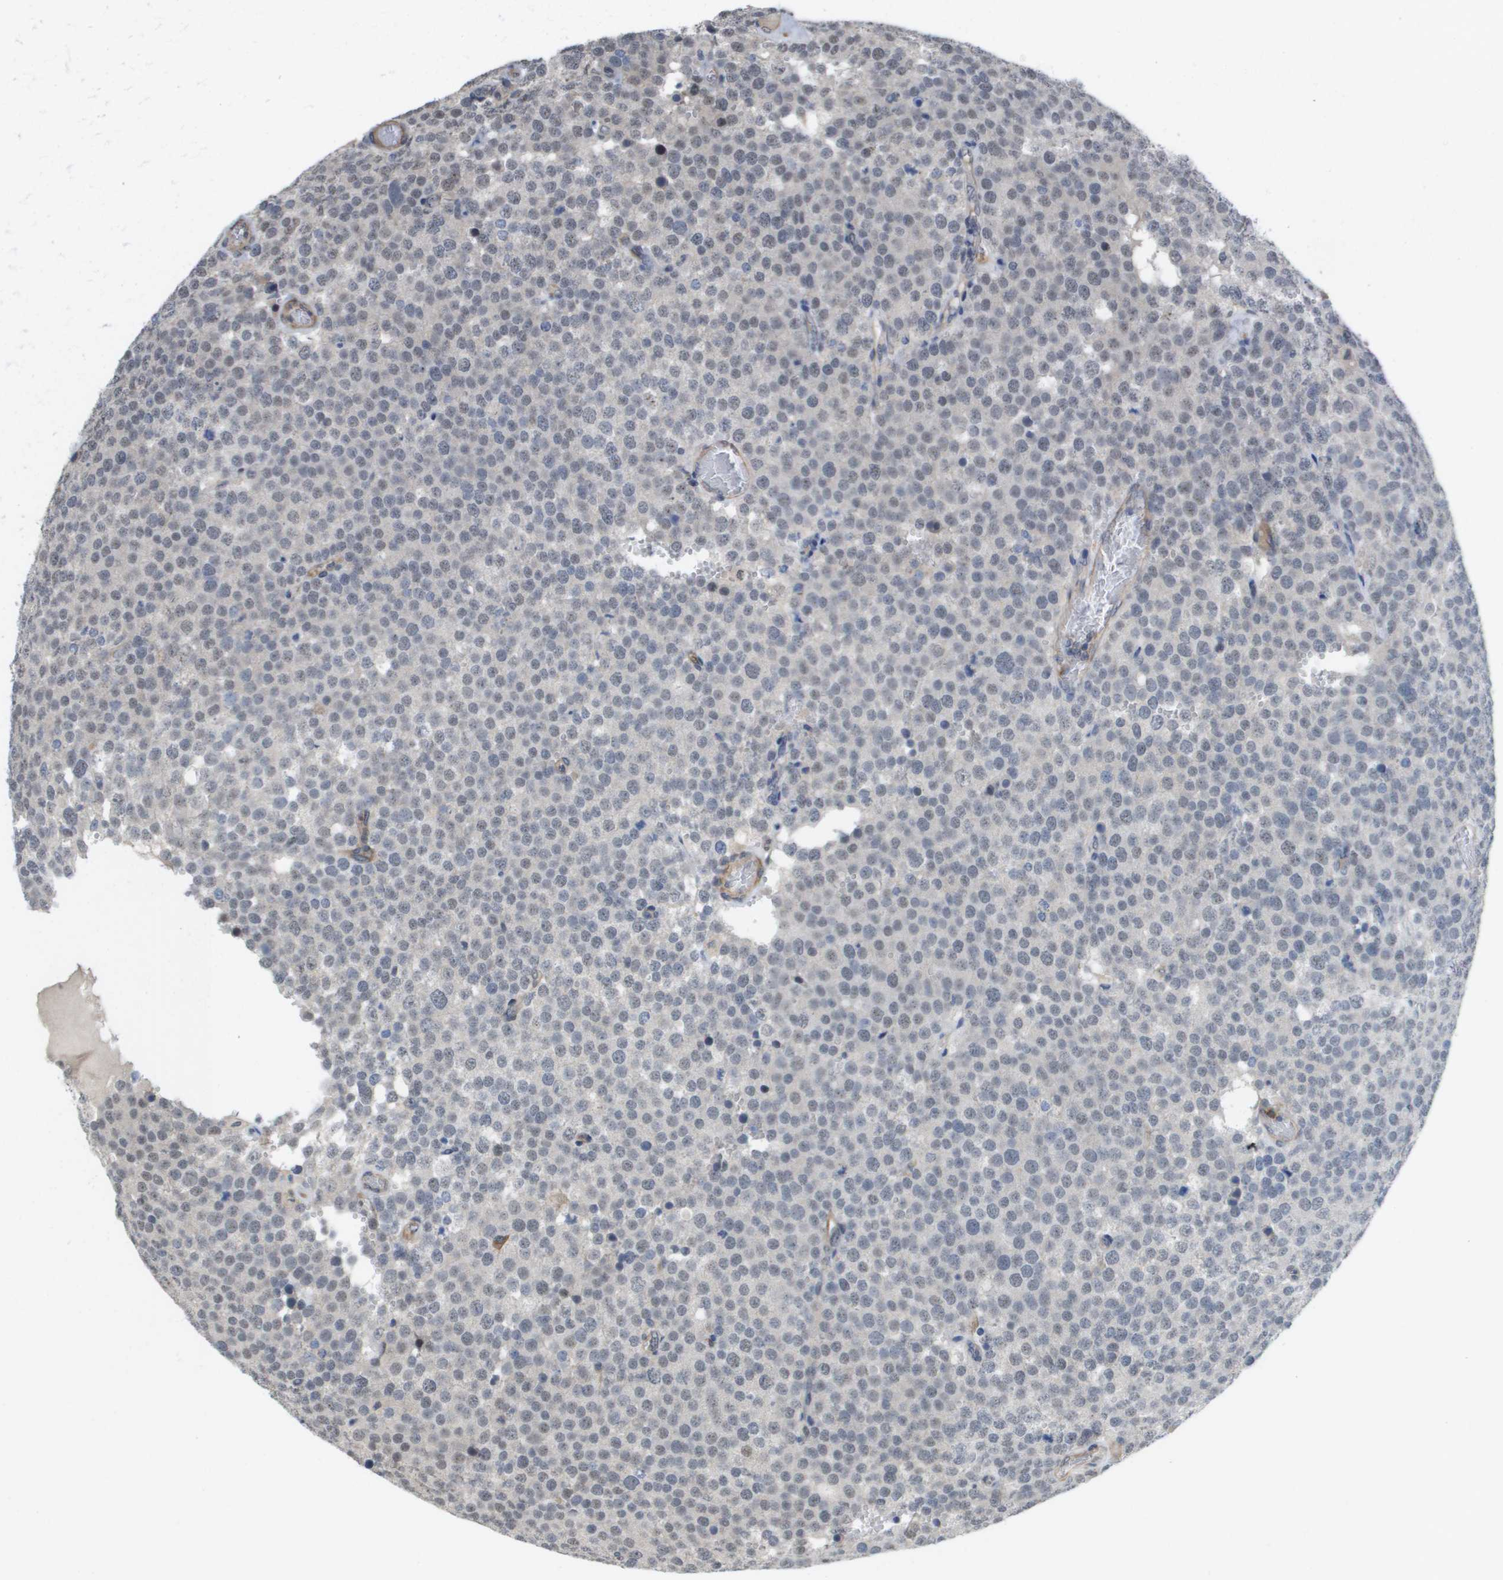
{"staining": {"intensity": "negative", "quantity": "none", "location": "none"}, "tissue": "testis cancer", "cell_type": "Tumor cells", "image_type": "cancer", "snomed": [{"axis": "morphology", "description": "Normal tissue, NOS"}, {"axis": "morphology", "description": "Seminoma, NOS"}, {"axis": "topography", "description": "Testis"}], "caption": "Image shows no protein staining in tumor cells of testis seminoma tissue.", "gene": "RNF112", "patient": {"sex": "male", "age": 71}}